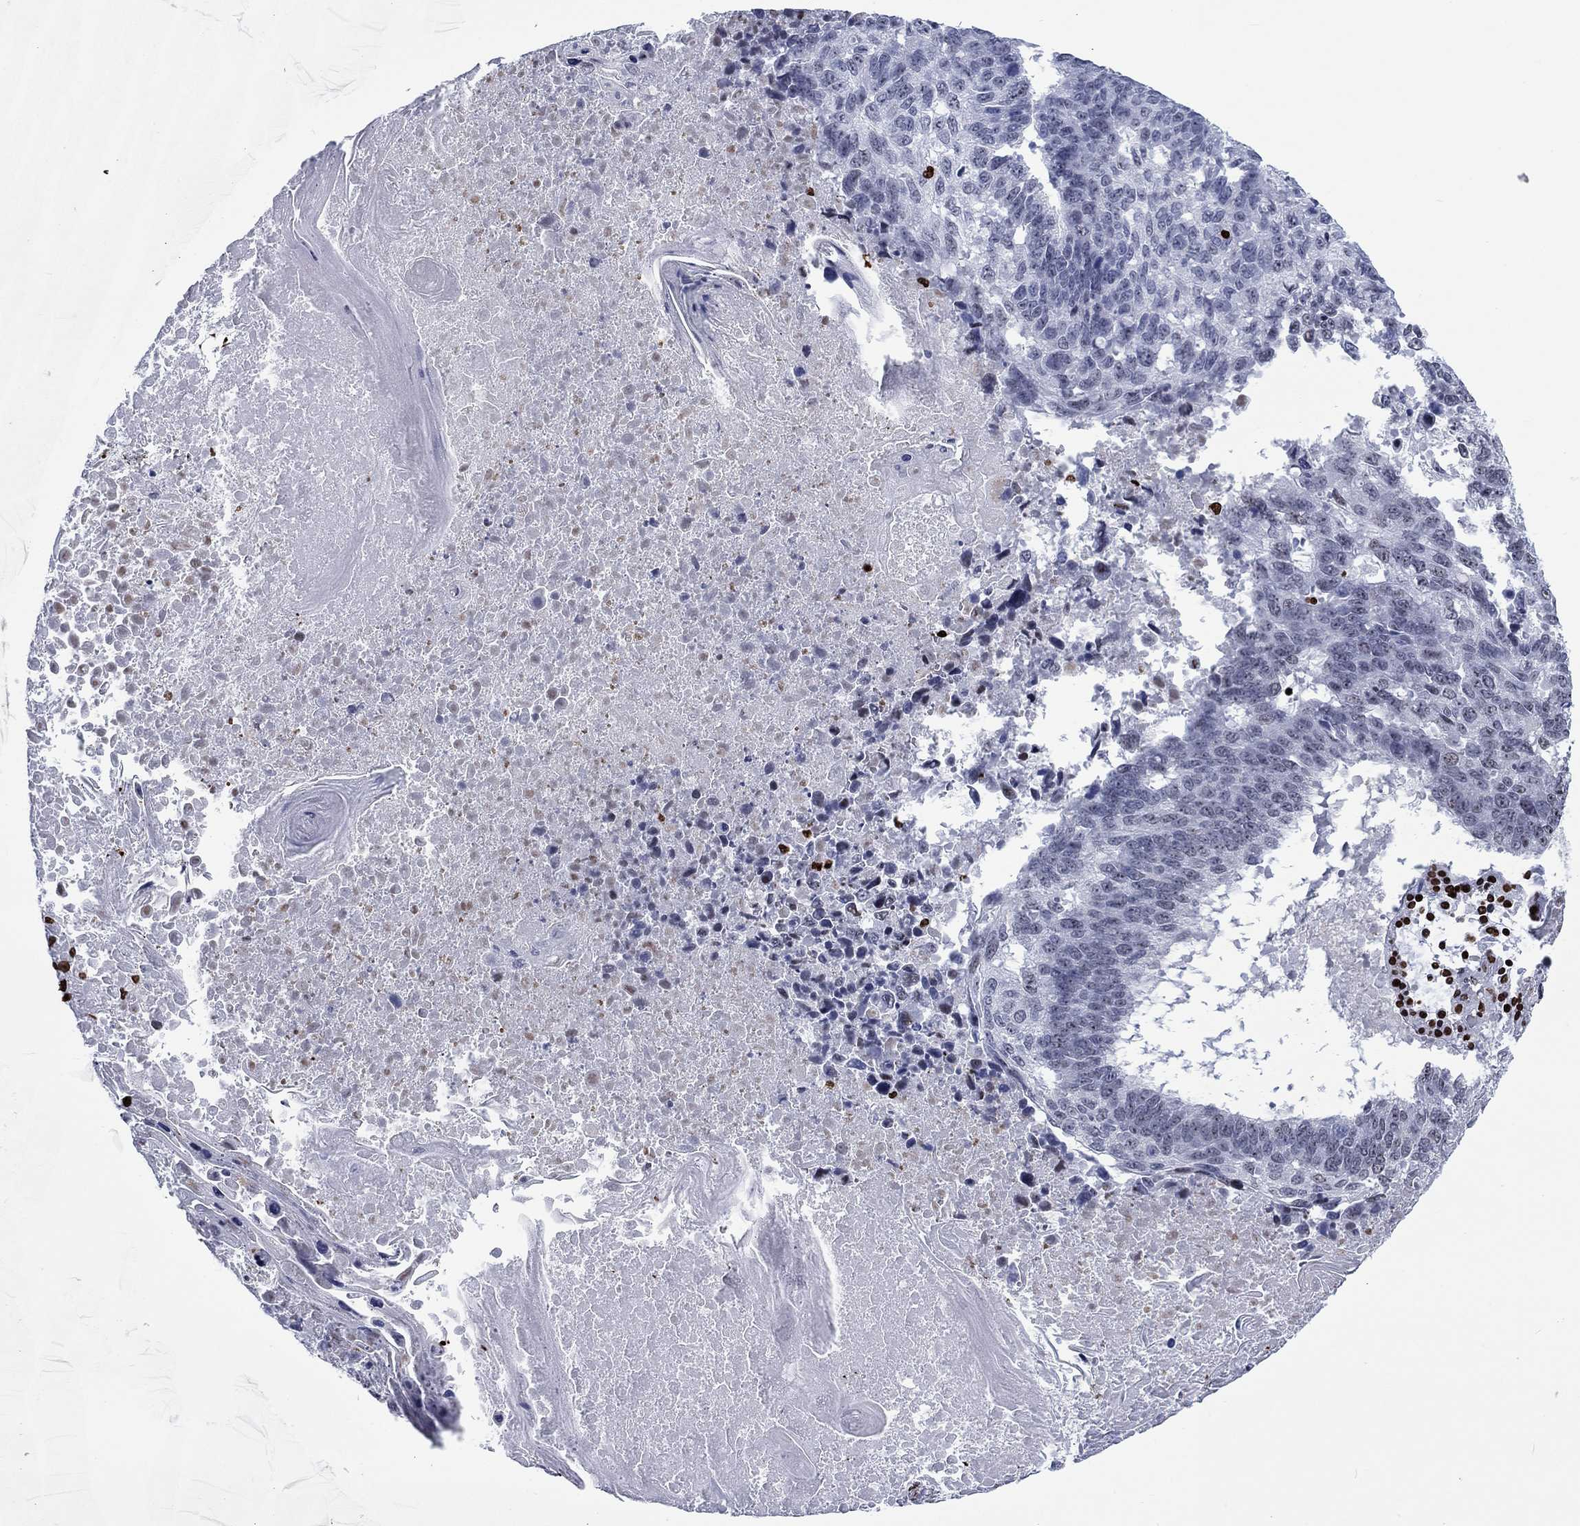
{"staining": {"intensity": "negative", "quantity": "none", "location": "none"}, "tissue": "lung cancer", "cell_type": "Tumor cells", "image_type": "cancer", "snomed": [{"axis": "morphology", "description": "Squamous cell carcinoma, NOS"}, {"axis": "topography", "description": "Lung"}], "caption": "The histopathology image shows no significant staining in tumor cells of squamous cell carcinoma (lung).", "gene": "H1-5", "patient": {"sex": "male", "age": 73}}